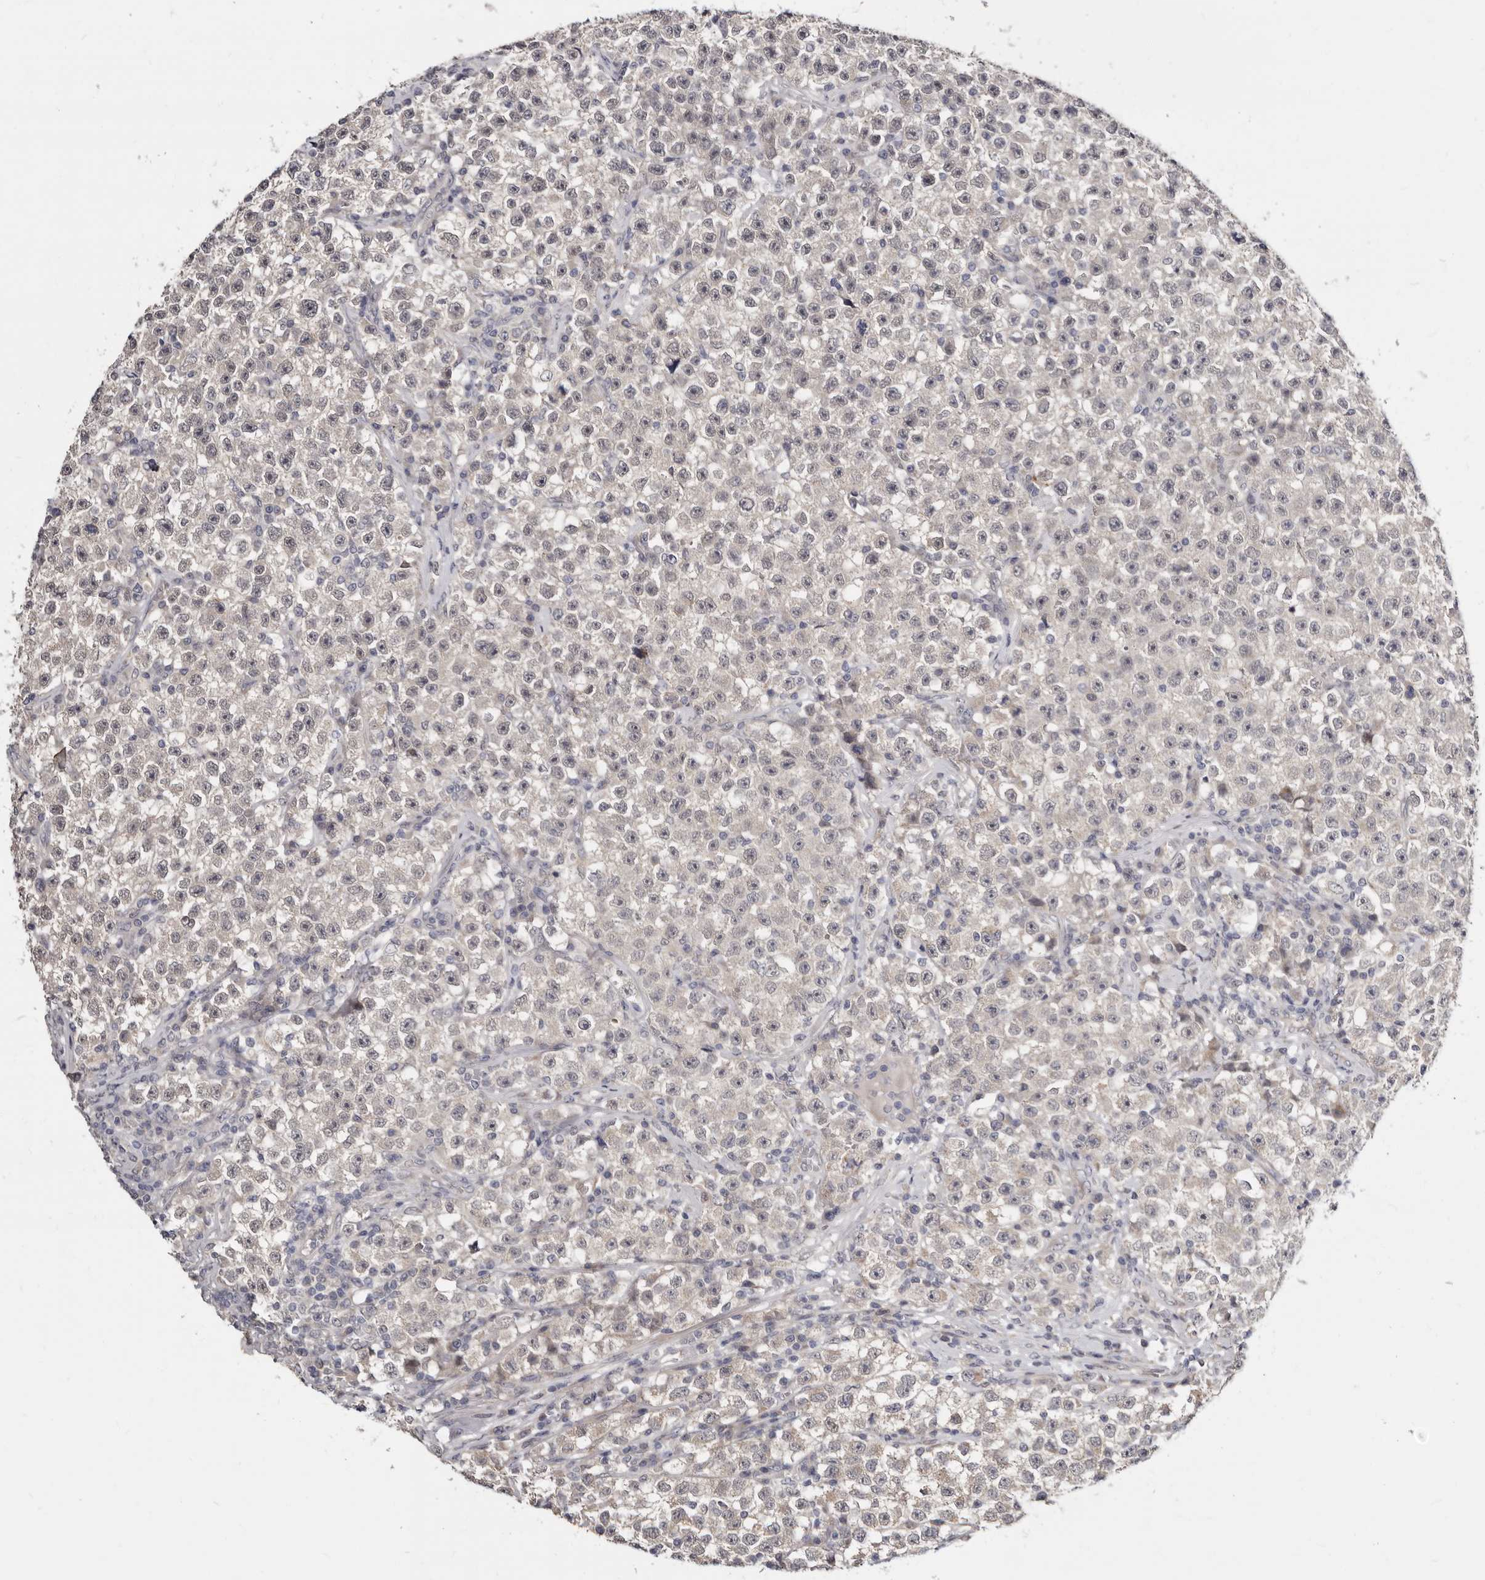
{"staining": {"intensity": "negative", "quantity": "none", "location": "none"}, "tissue": "testis cancer", "cell_type": "Tumor cells", "image_type": "cancer", "snomed": [{"axis": "morphology", "description": "Seminoma, NOS"}, {"axis": "topography", "description": "Testis"}], "caption": "Seminoma (testis) stained for a protein using IHC reveals no staining tumor cells.", "gene": "KLHL4", "patient": {"sex": "male", "age": 22}}